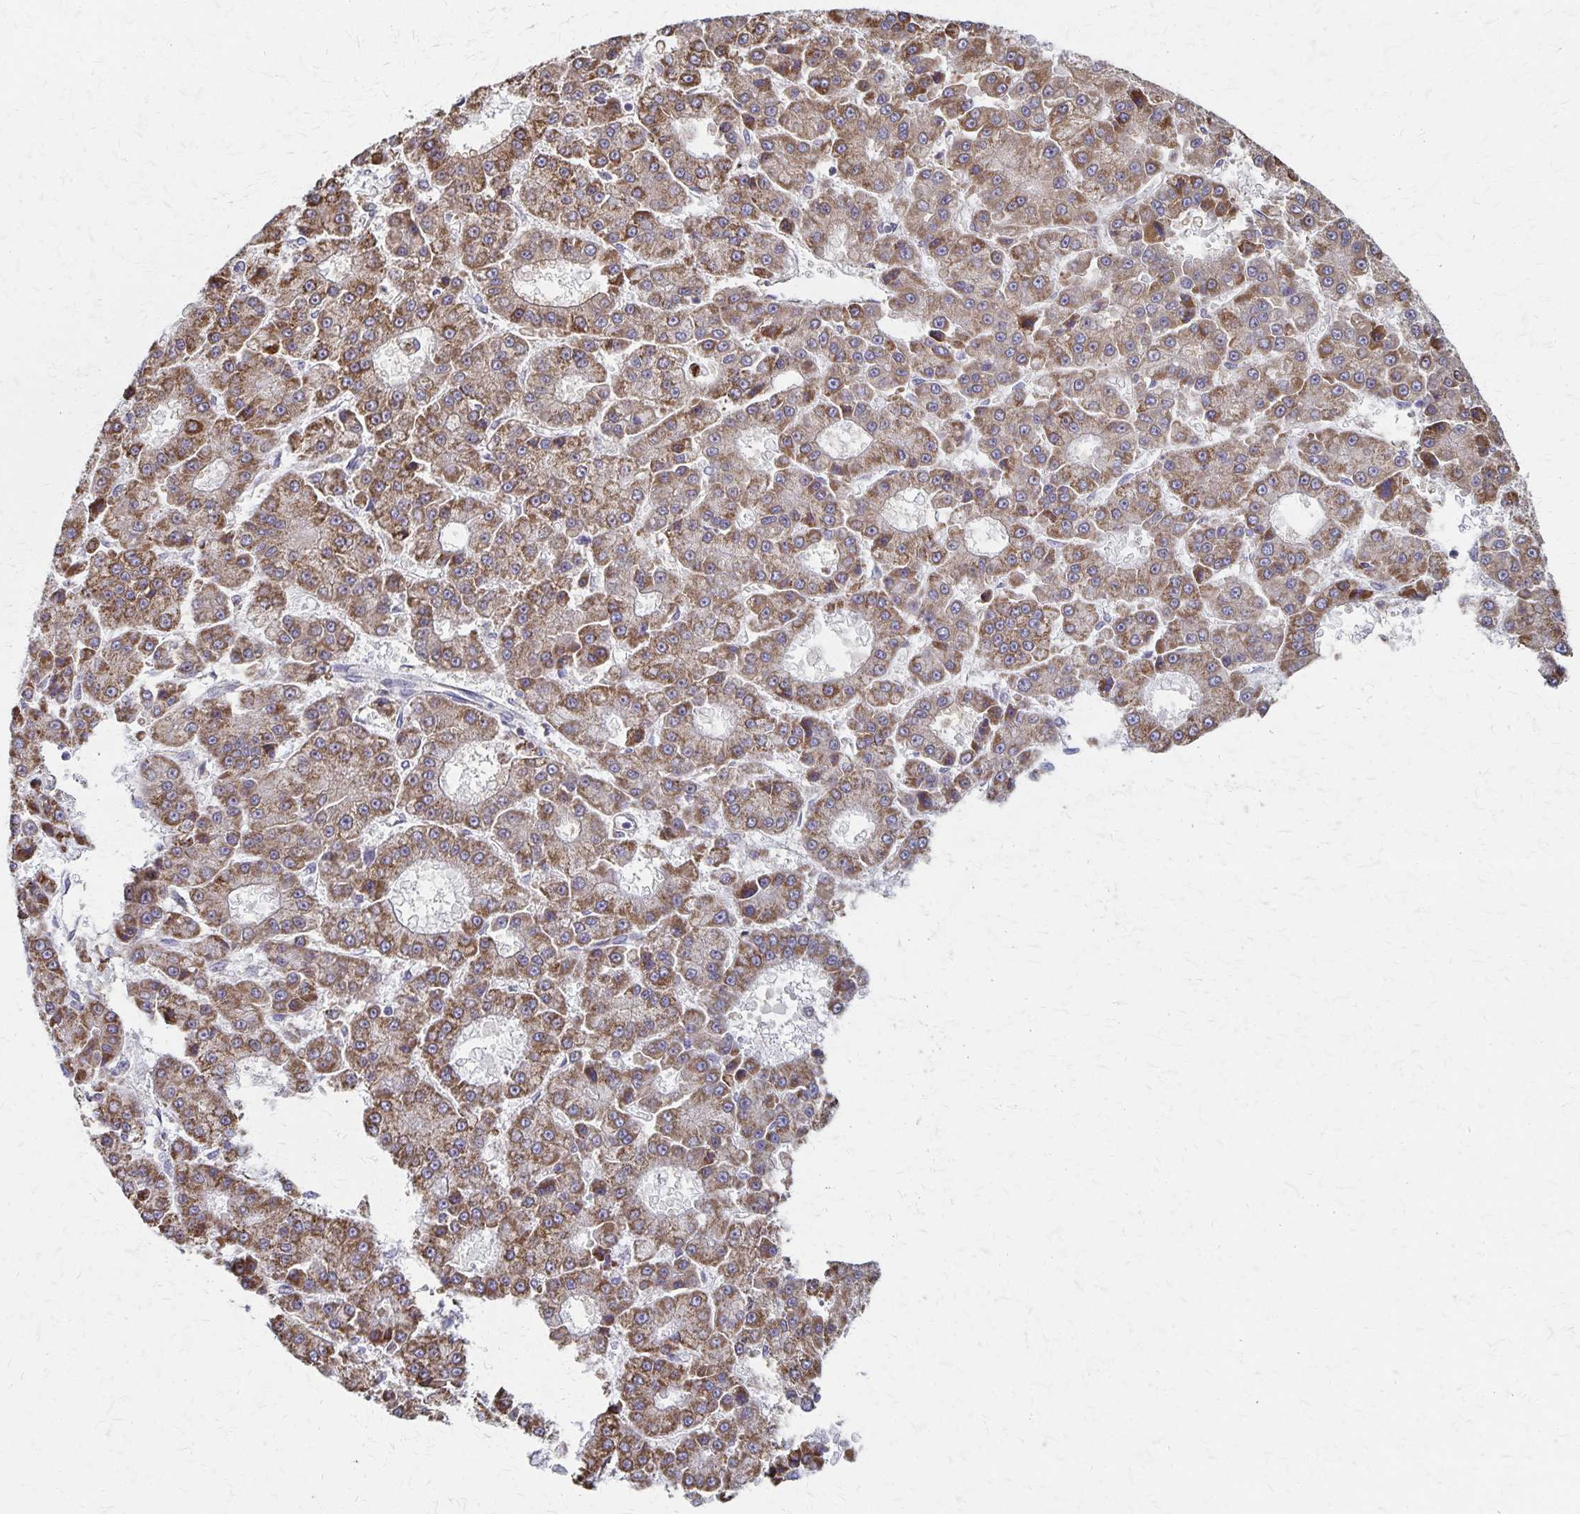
{"staining": {"intensity": "moderate", "quantity": ">75%", "location": "cytoplasmic/membranous"}, "tissue": "liver cancer", "cell_type": "Tumor cells", "image_type": "cancer", "snomed": [{"axis": "morphology", "description": "Carcinoma, Hepatocellular, NOS"}, {"axis": "topography", "description": "Liver"}], "caption": "Immunohistochemistry of liver cancer (hepatocellular carcinoma) exhibits medium levels of moderate cytoplasmic/membranous expression in about >75% of tumor cells.", "gene": "DYRK4", "patient": {"sex": "male", "age": 70}}